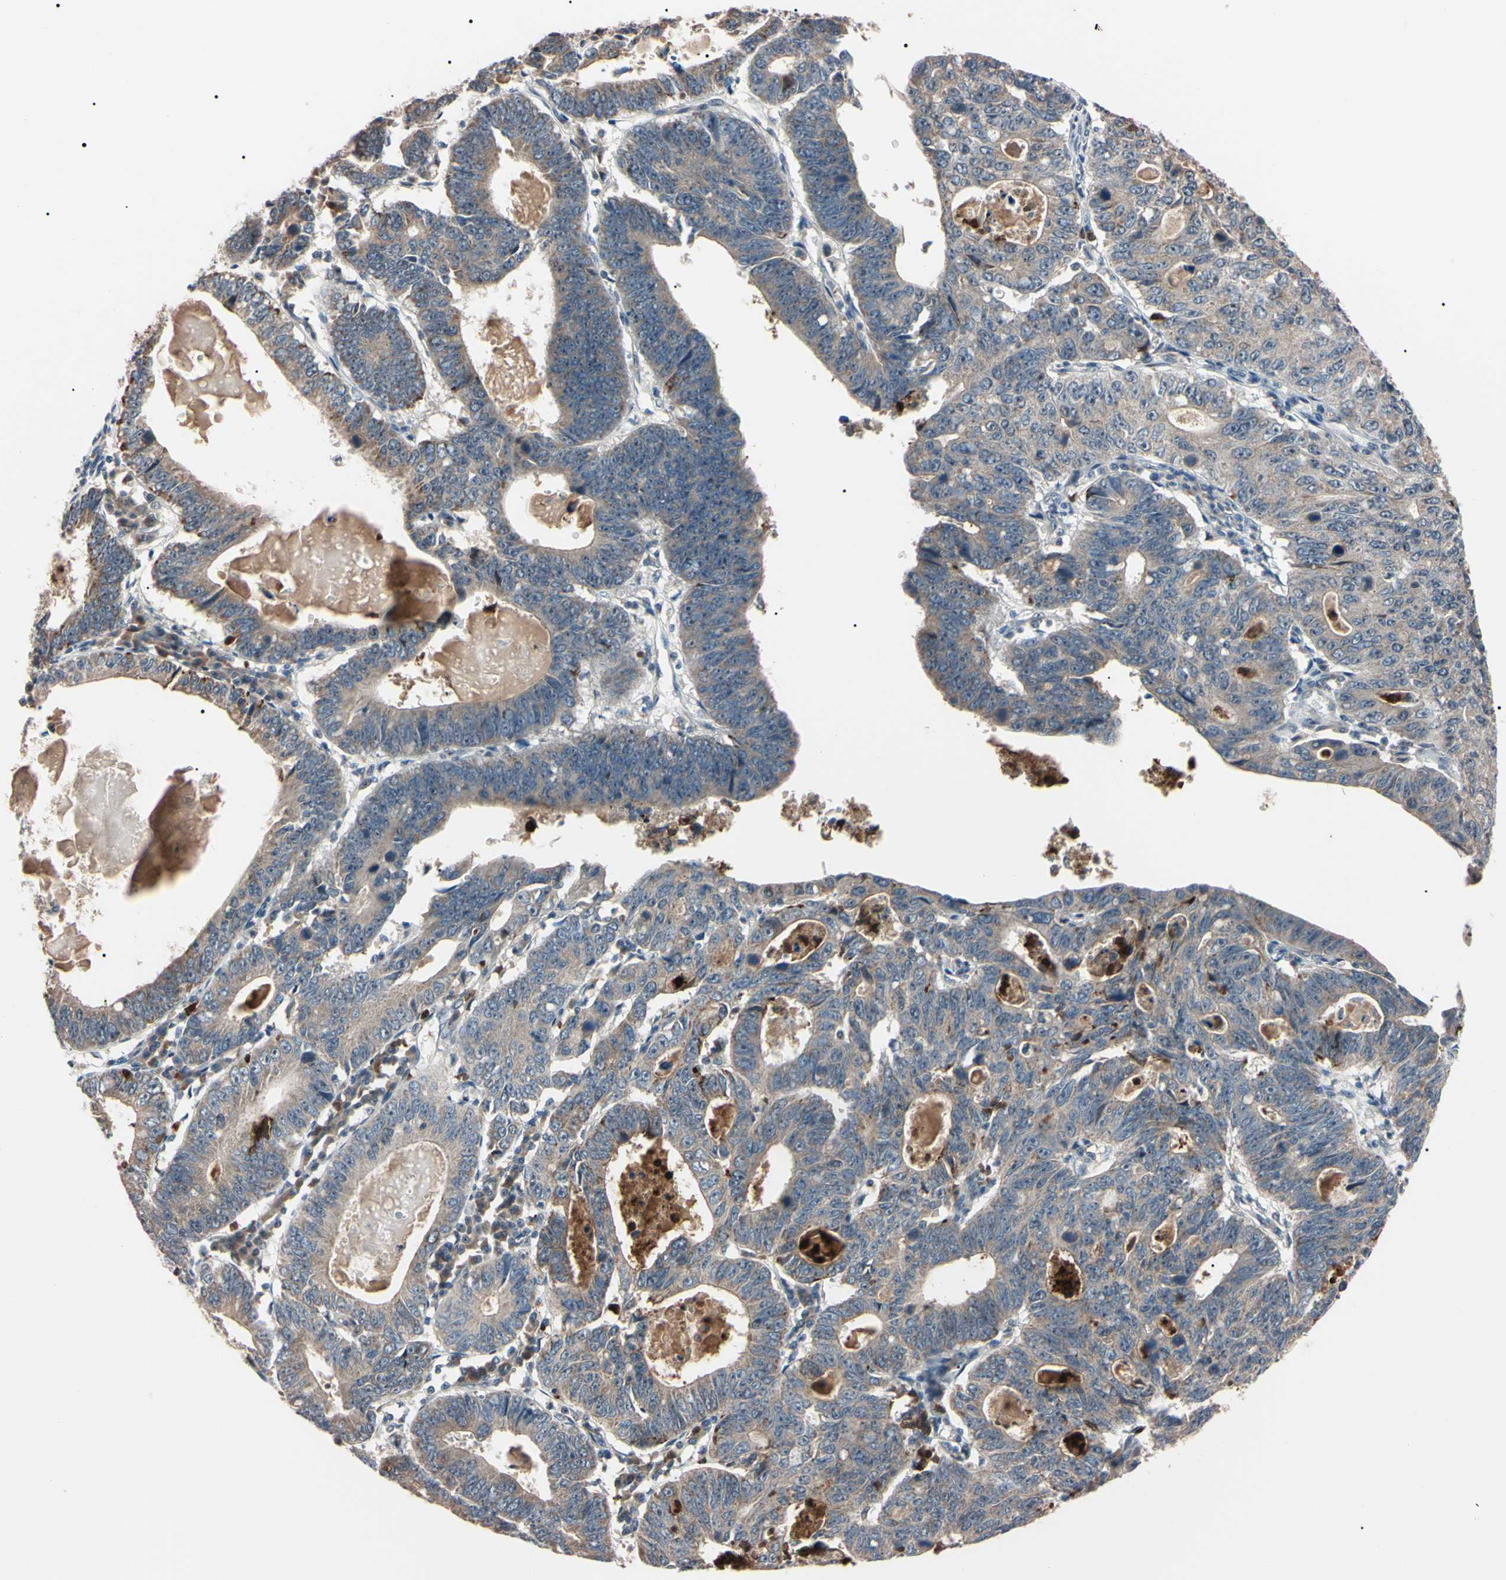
{"staining": {"intensity": "moderate", "quantity": "25%-75%", "location": "cytoplasmic/membranous"}, "tissue": "stomach cancer", "cell_type": "Tumor cells", "image_type": "cancer", "snomed": [{"axis": "morphology", "description": "Adenocarcinoma, NOS"}, {"axis": "topography", "description": "Stomach"}], "caption": "This is an image of IHC staining of stomach cancer, which shows moderate staining in the cytoplasmic/membranous of tumor cells.", "gene": "TRAF5", "patient": {"sex": "male", "age": 59}}